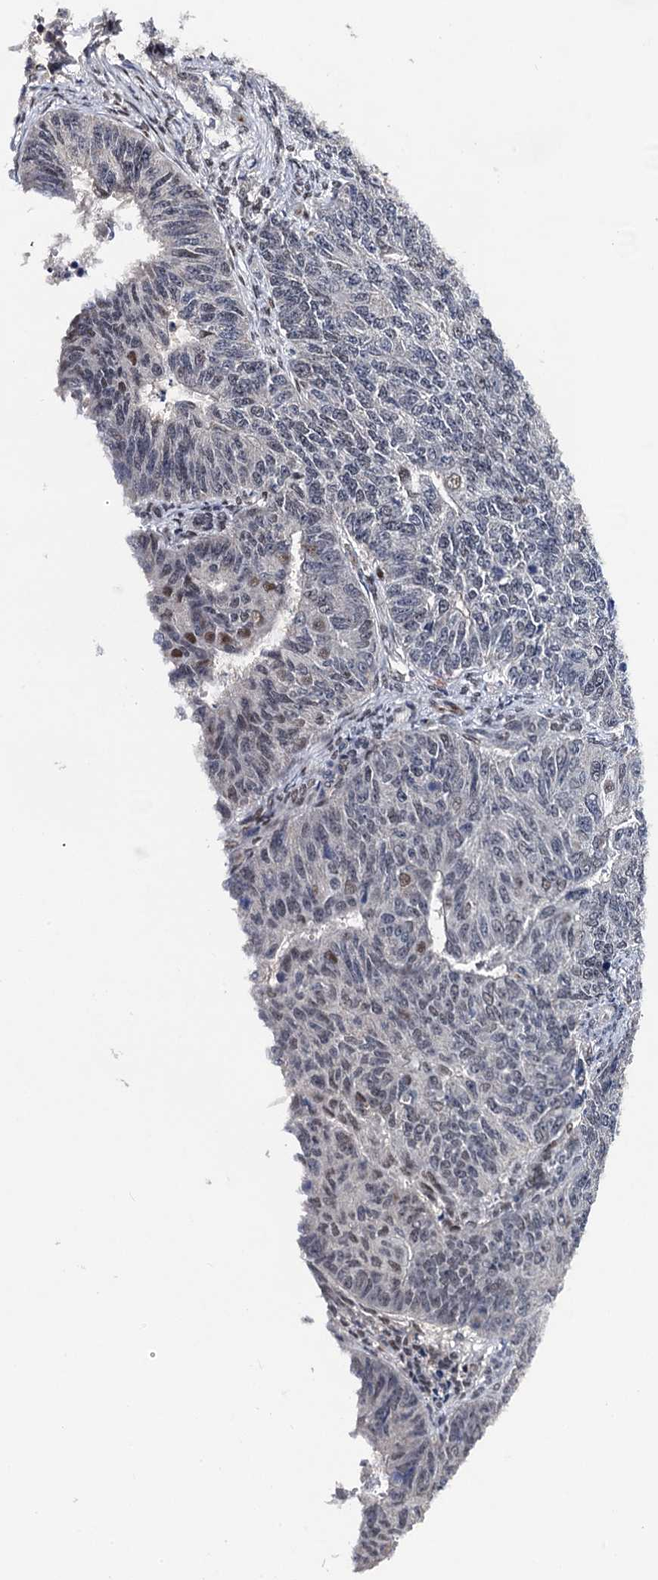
{"staining": {"intensity": "weak", "quantity": "<25%", "location": "nuclear"}, "tissue": "endometrial cancer", "cell_type": "Tumor cells", "image_type": "cancer", "snomed": [{"axis": "morphology", "description": "Adenocarcinoma, NOS"}, {"axis": "topography", "description": "Endometrium"}], "caption": "Endometrial cancer was stained to show a protein in brown. There is no significant positivity in tumor cells.", "gene": "PPTC7", "patient": {"sex": "female", "age": 32}}